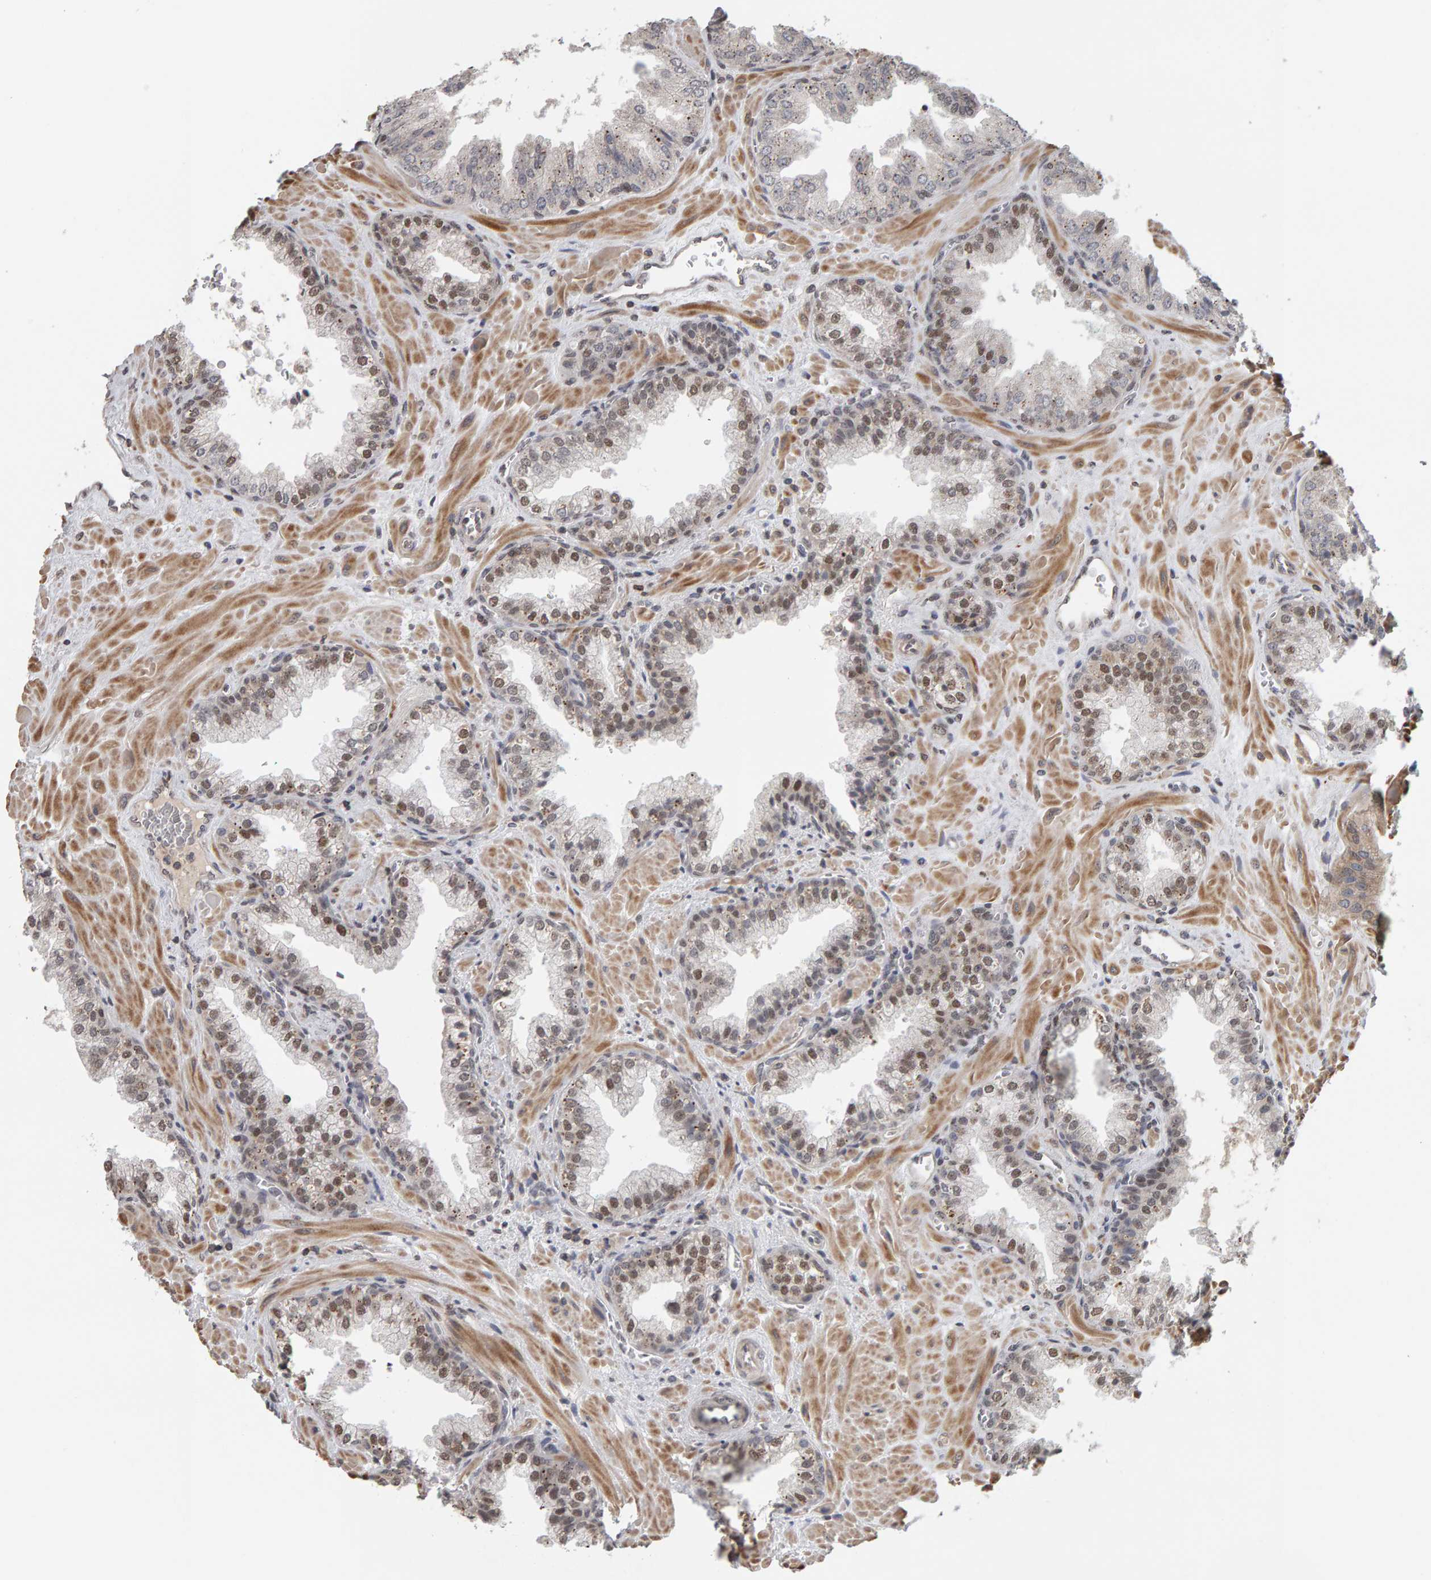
{"staining": {"intensity": "weak", "quantity": "25%-75%", "location": "cytoplasmic/membranous,nuclear"}, "tissue": "prostate cancer", "cell_type": "Tumor cells", "image_type": "cancer", "snomed": [{"axis": "morphology", "description": "Adenocarcinoma, Low grade"}, {"axis": "topography", "description": "Prostate"}], "caption": "This is an image of immunohistochemistry (IHC) staining of low-grade adenocarcinoma (prostate), which shows weak positivity in the cytoplasmic/membranous and nuclear of tumor cells.", "gene": "TEFM", "patient": {"sex": "male", "age": 71}}